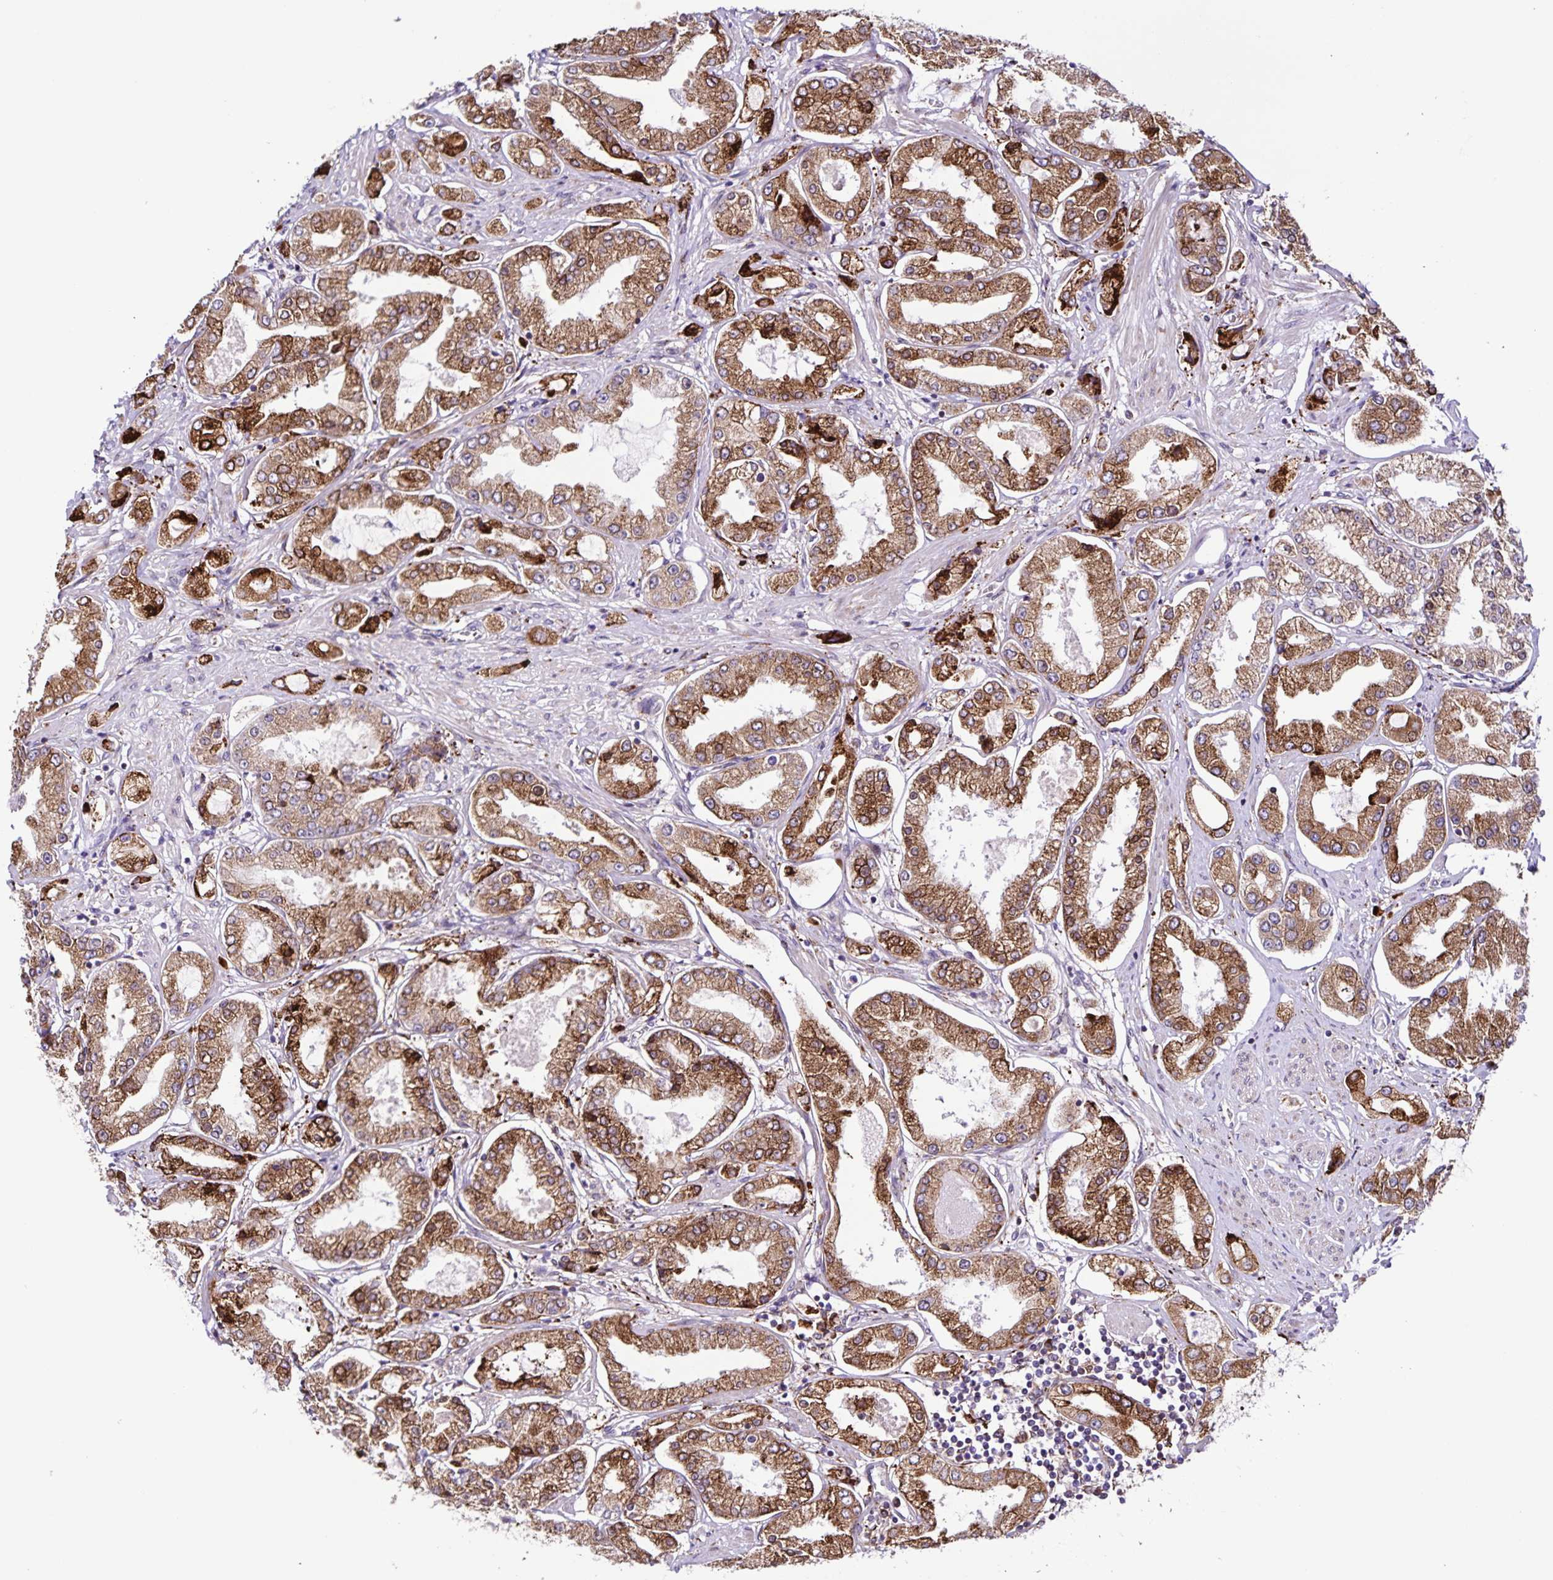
{"staining": {"intensity": "moderate", "quantity": ">75%", "location": "cytoplasmic/membranous"}, "tissue": "prostate cancer", "cell_type": "Tumor cells", "image_type": "cancer", "snomed": [{"axis": "morphology", "description": "Adenocarcinoma, High grade"}, {"axis": "topography", "description": "Prostate"}], "caption": "IHC image of human high-grade adenocarcinoma (prostate) stained for a protein (brown), which displays medium levels of moderate cytoplasmic/membranous staining in about >75% of tumor cells.", "gene": "OSBPL5", "patient": {"sex": "male", "age": 69}}